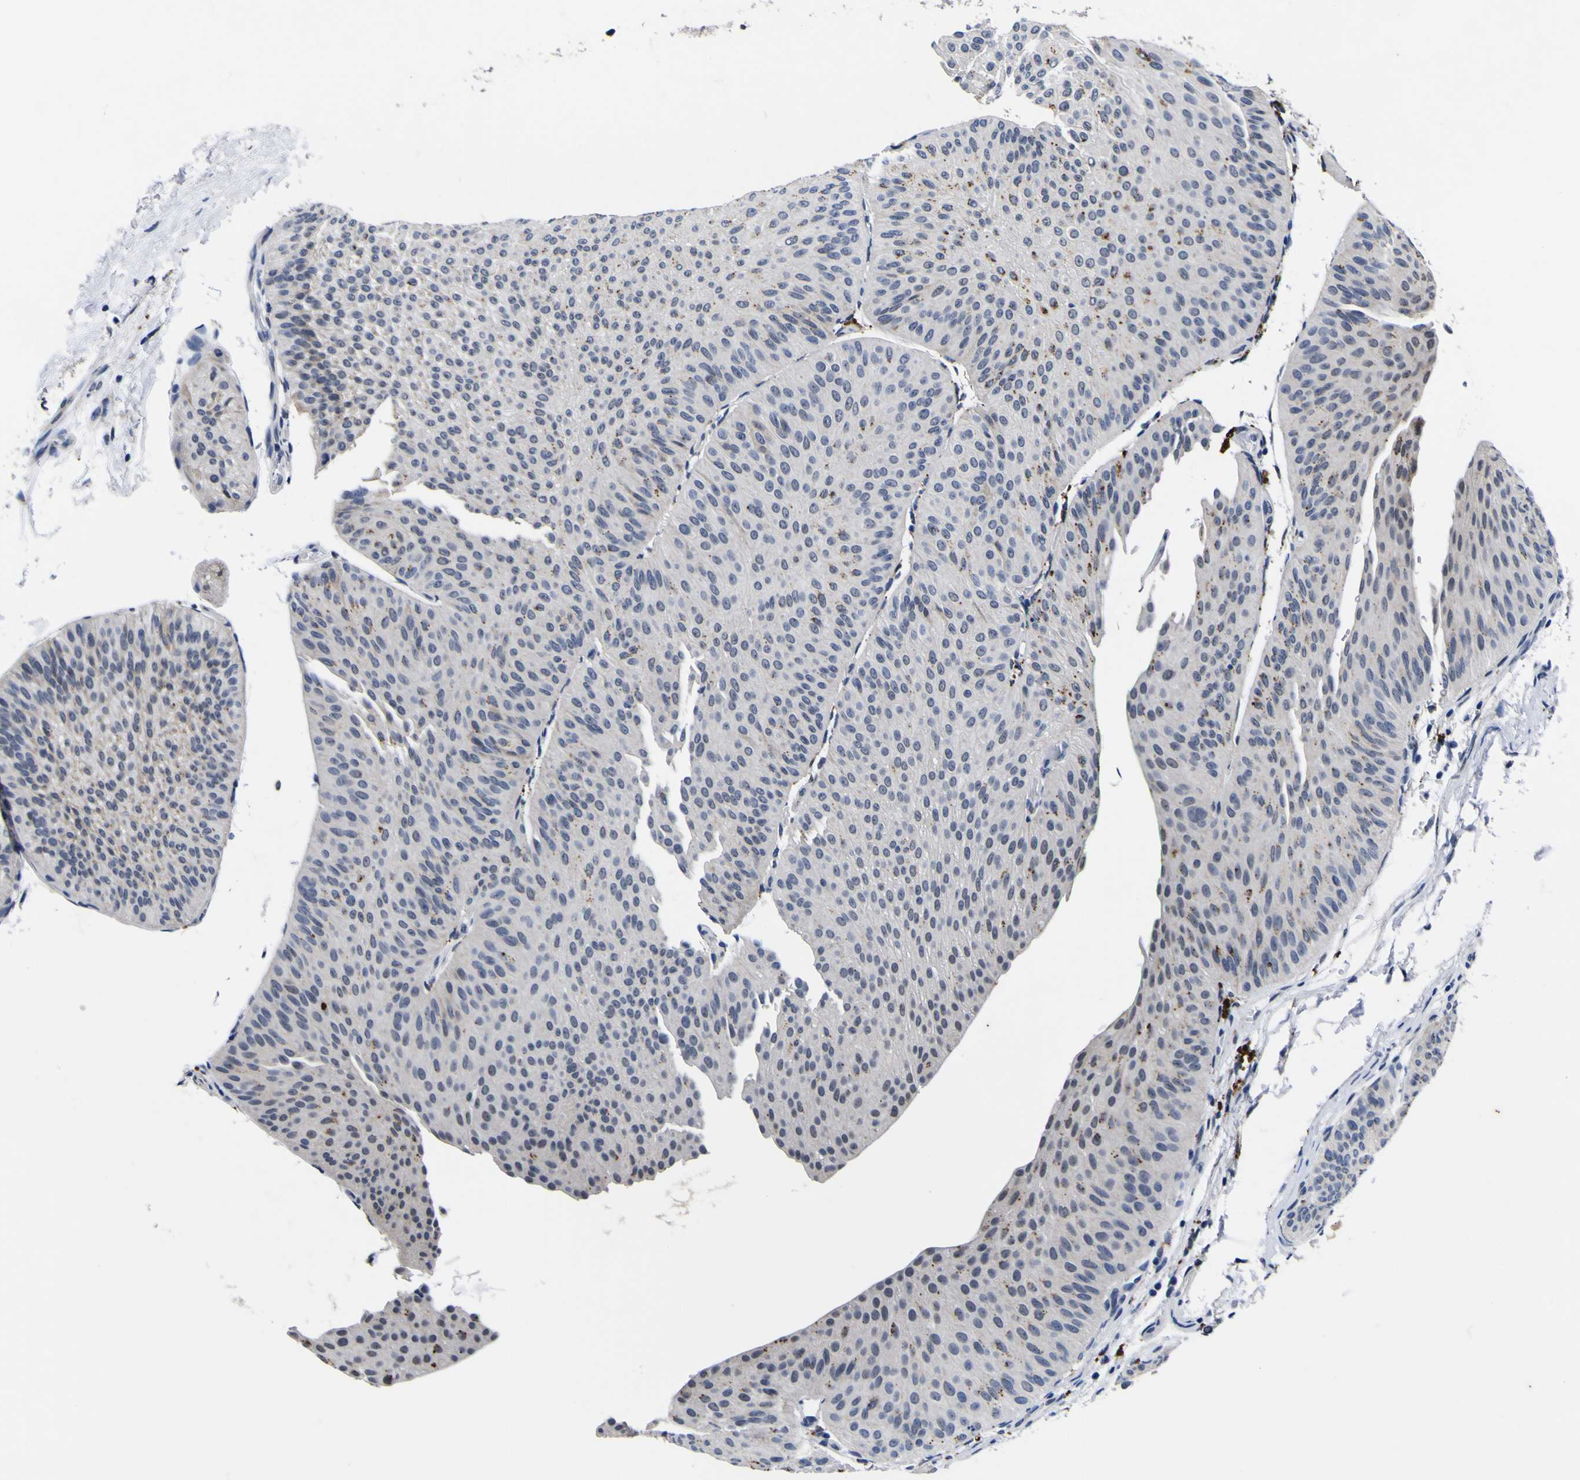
{"staining": {"intensity": "negative", "quantity": "none", "location": "none"}, "tissue": "urothelial cancer", "cell_type": "Tumor cells", "image_type": "cancer", "snomed": [{"axis": "morphology", "description": "Urothelial carcinoma, Low grade"}, {"axis": "topography", "description": "Urinary bladder"}], "caption": "Tumor cells show no significant expression in urothelial carcinoma (low-grade).", "gene": "IGFLR1", "patient": {"sex": "female", "age": 60}}